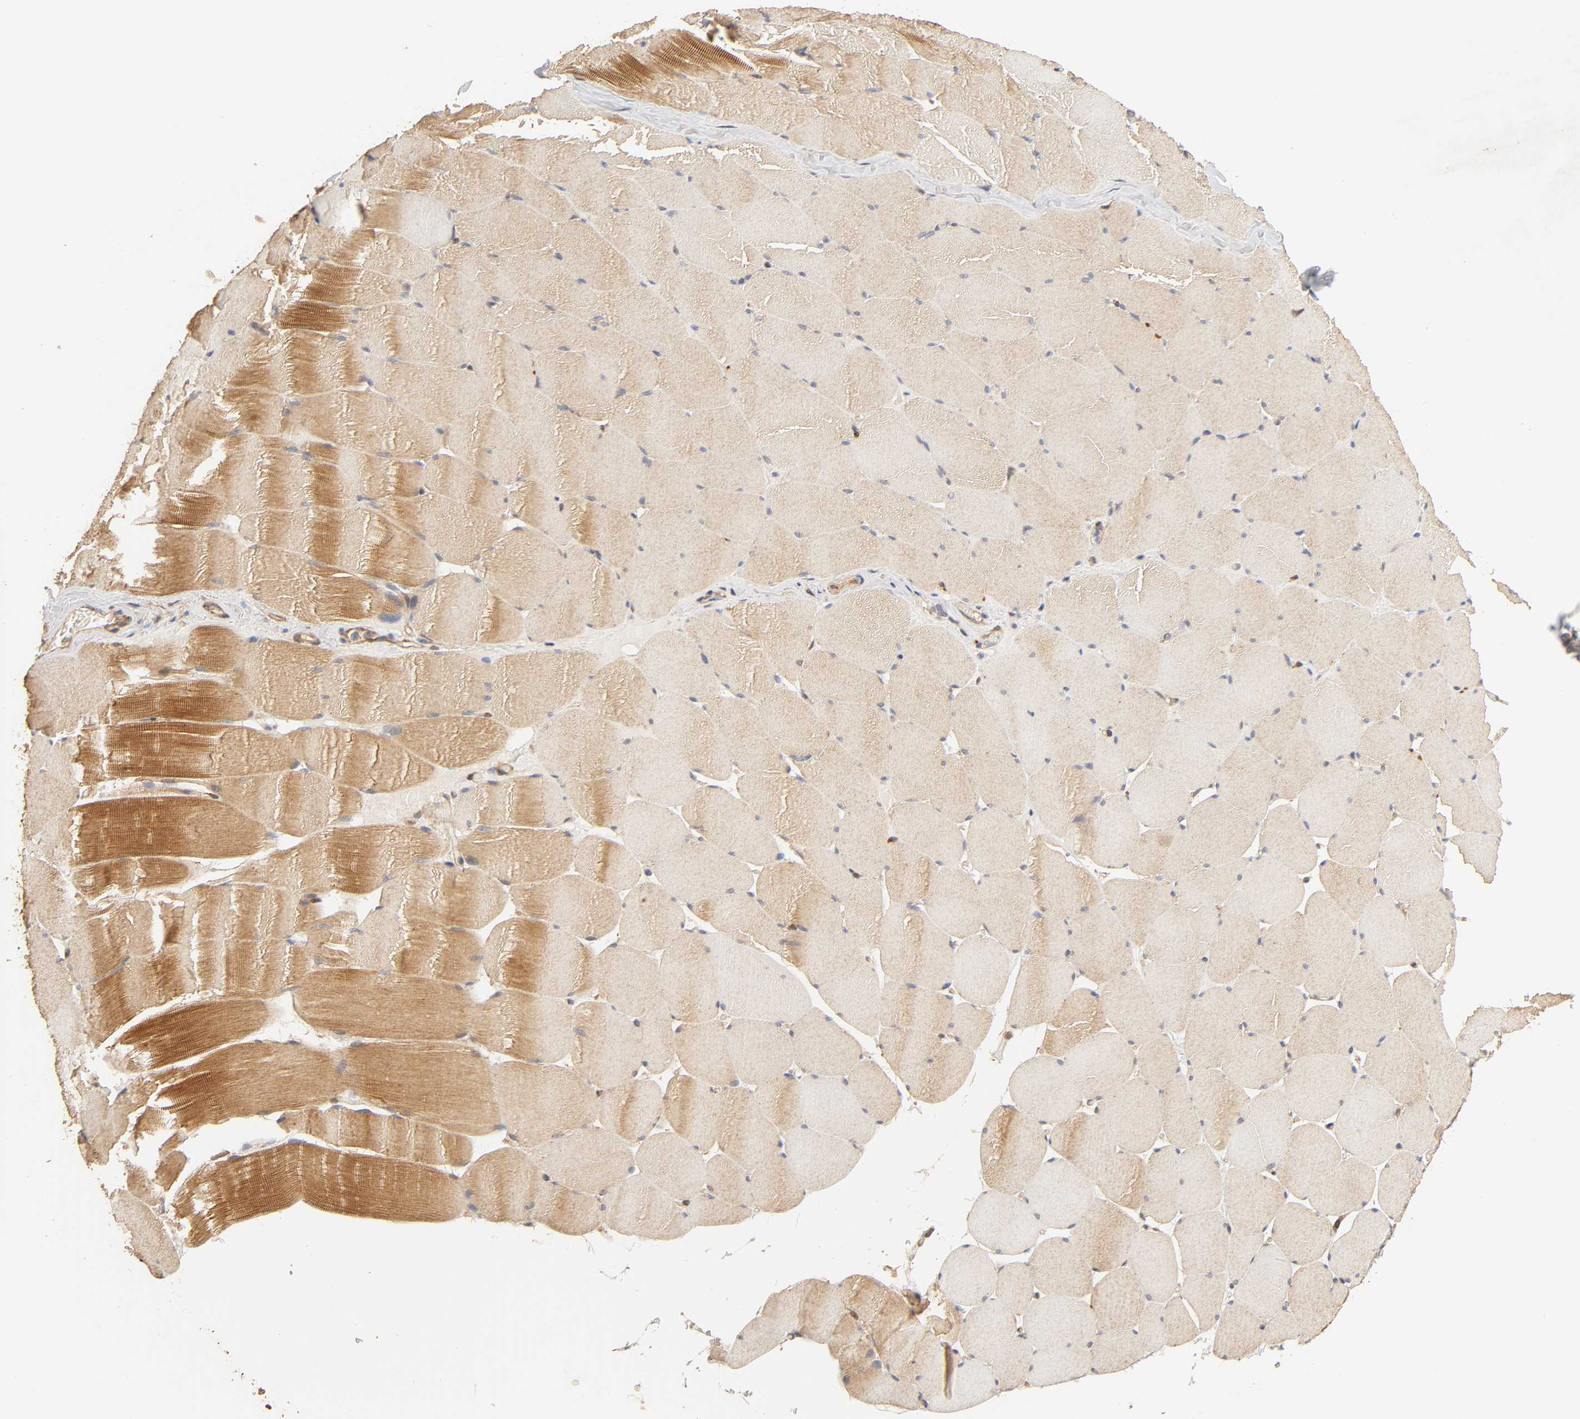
{"staining": {"intensity": "strong", "quantity": "25%-75%", "location": "cytoplasmic/membranous"}, "tissue": "skeletal muscle", "cell_type": "Myocytes", "image_type": "normal", "snomed": [{"axis": "morphology", "description": "Normal tissue, NOS"}, {"axis": "topography", "description": "Skeletal muscle"}], "caption": "Normal skeletal muscle was stained to show a protein in brown. There is high levels of strong cytoplasmic/membranous positivity in about 25%-75% of myocytes. Immunohistochemistry (ihc) stains the protein in brown and the nuclei are stained blue.", "gene": "EPS8", "patient": {"sex": "male", "age": 62}}